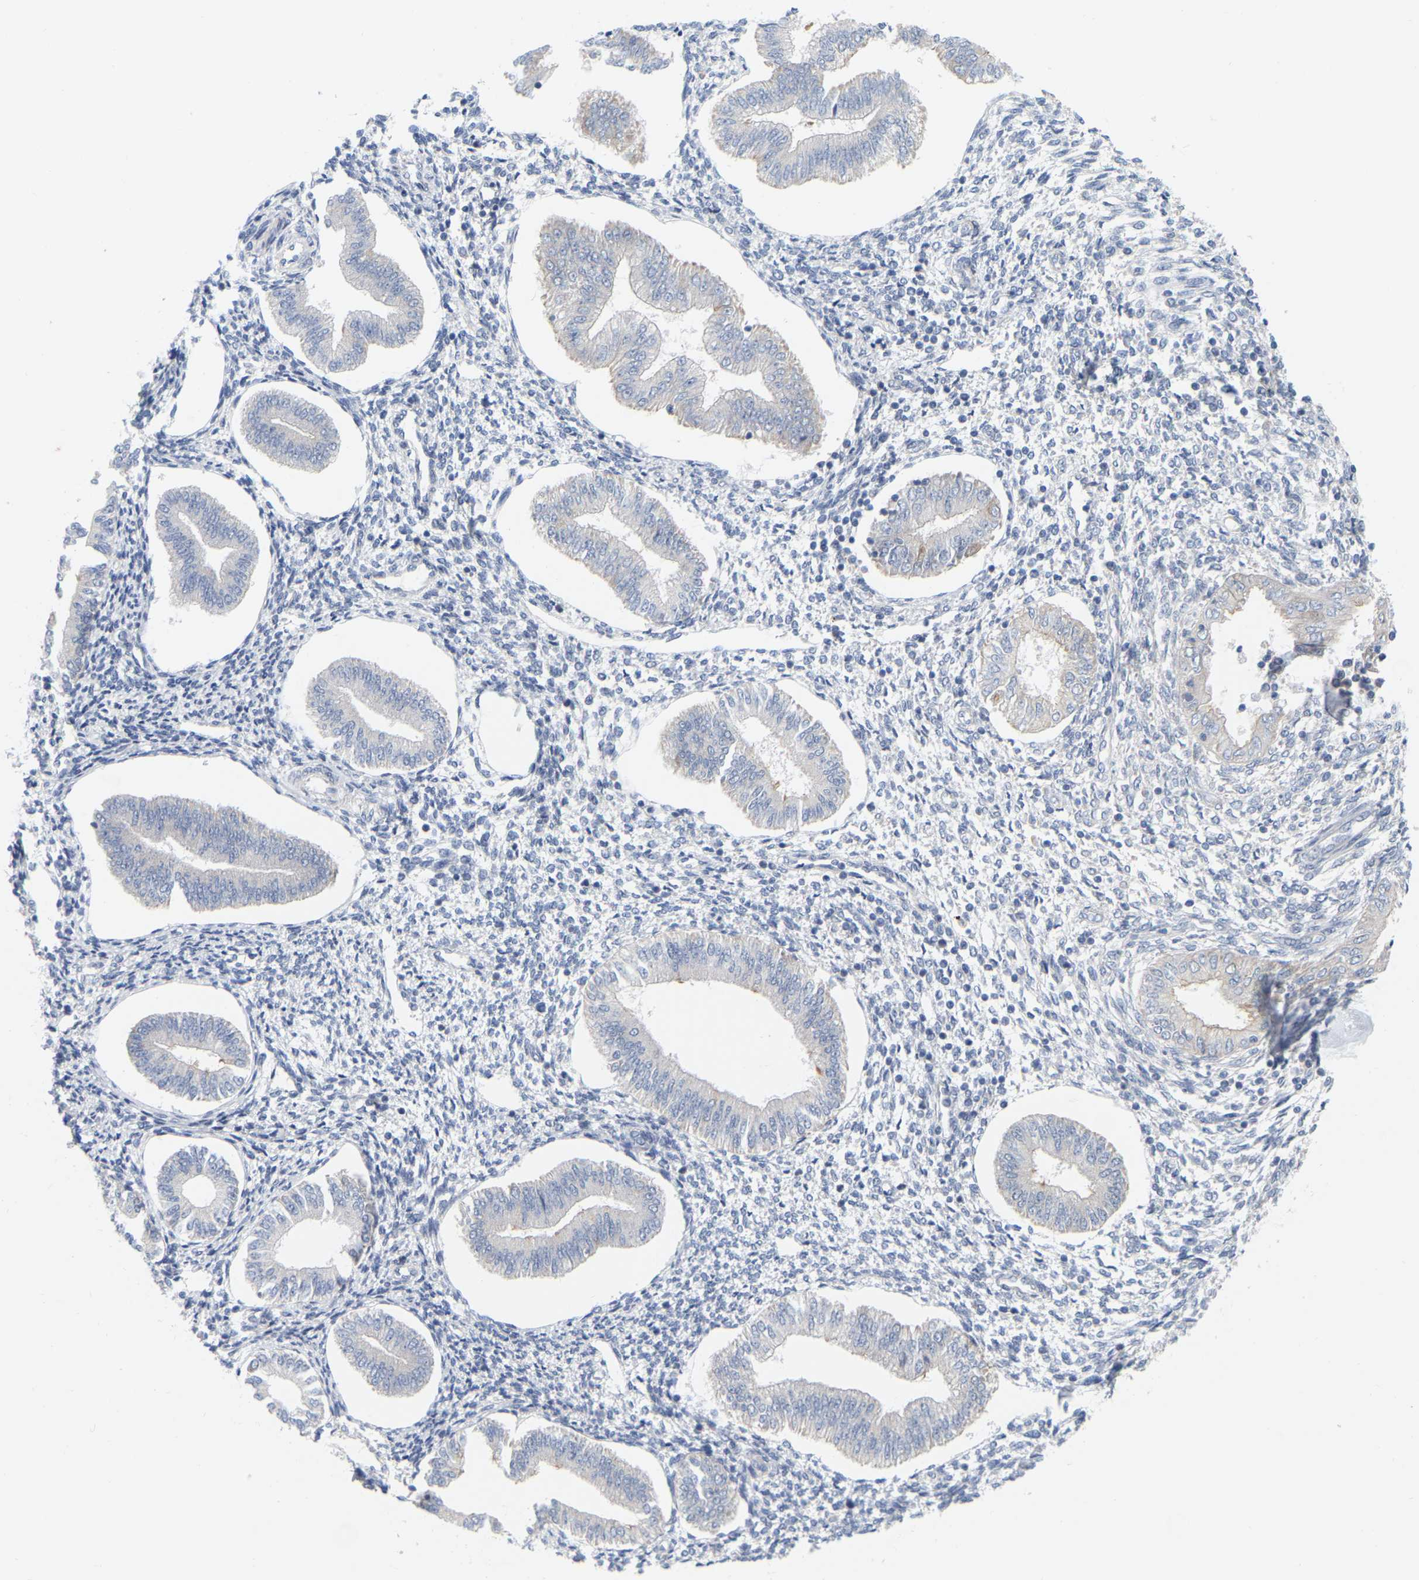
{"staining": {"intensity": "negative", "quantity": "none", "location": "none"}, "tissue": "endometrium", "cell_type": "Cells in endometrial stroma", "image_type": "normal", "snomed": [{"axis": "morphology", "description": "Normal tissue, NOS"}, {"axis": "topography", "description": "Endometrium"}], "caption": "IHC of unremarkable endometrium exhibits no expression in cells in endometrial stroma.", "gene": "MINDY4", "patient": {"sex": "female", "age": 50}}